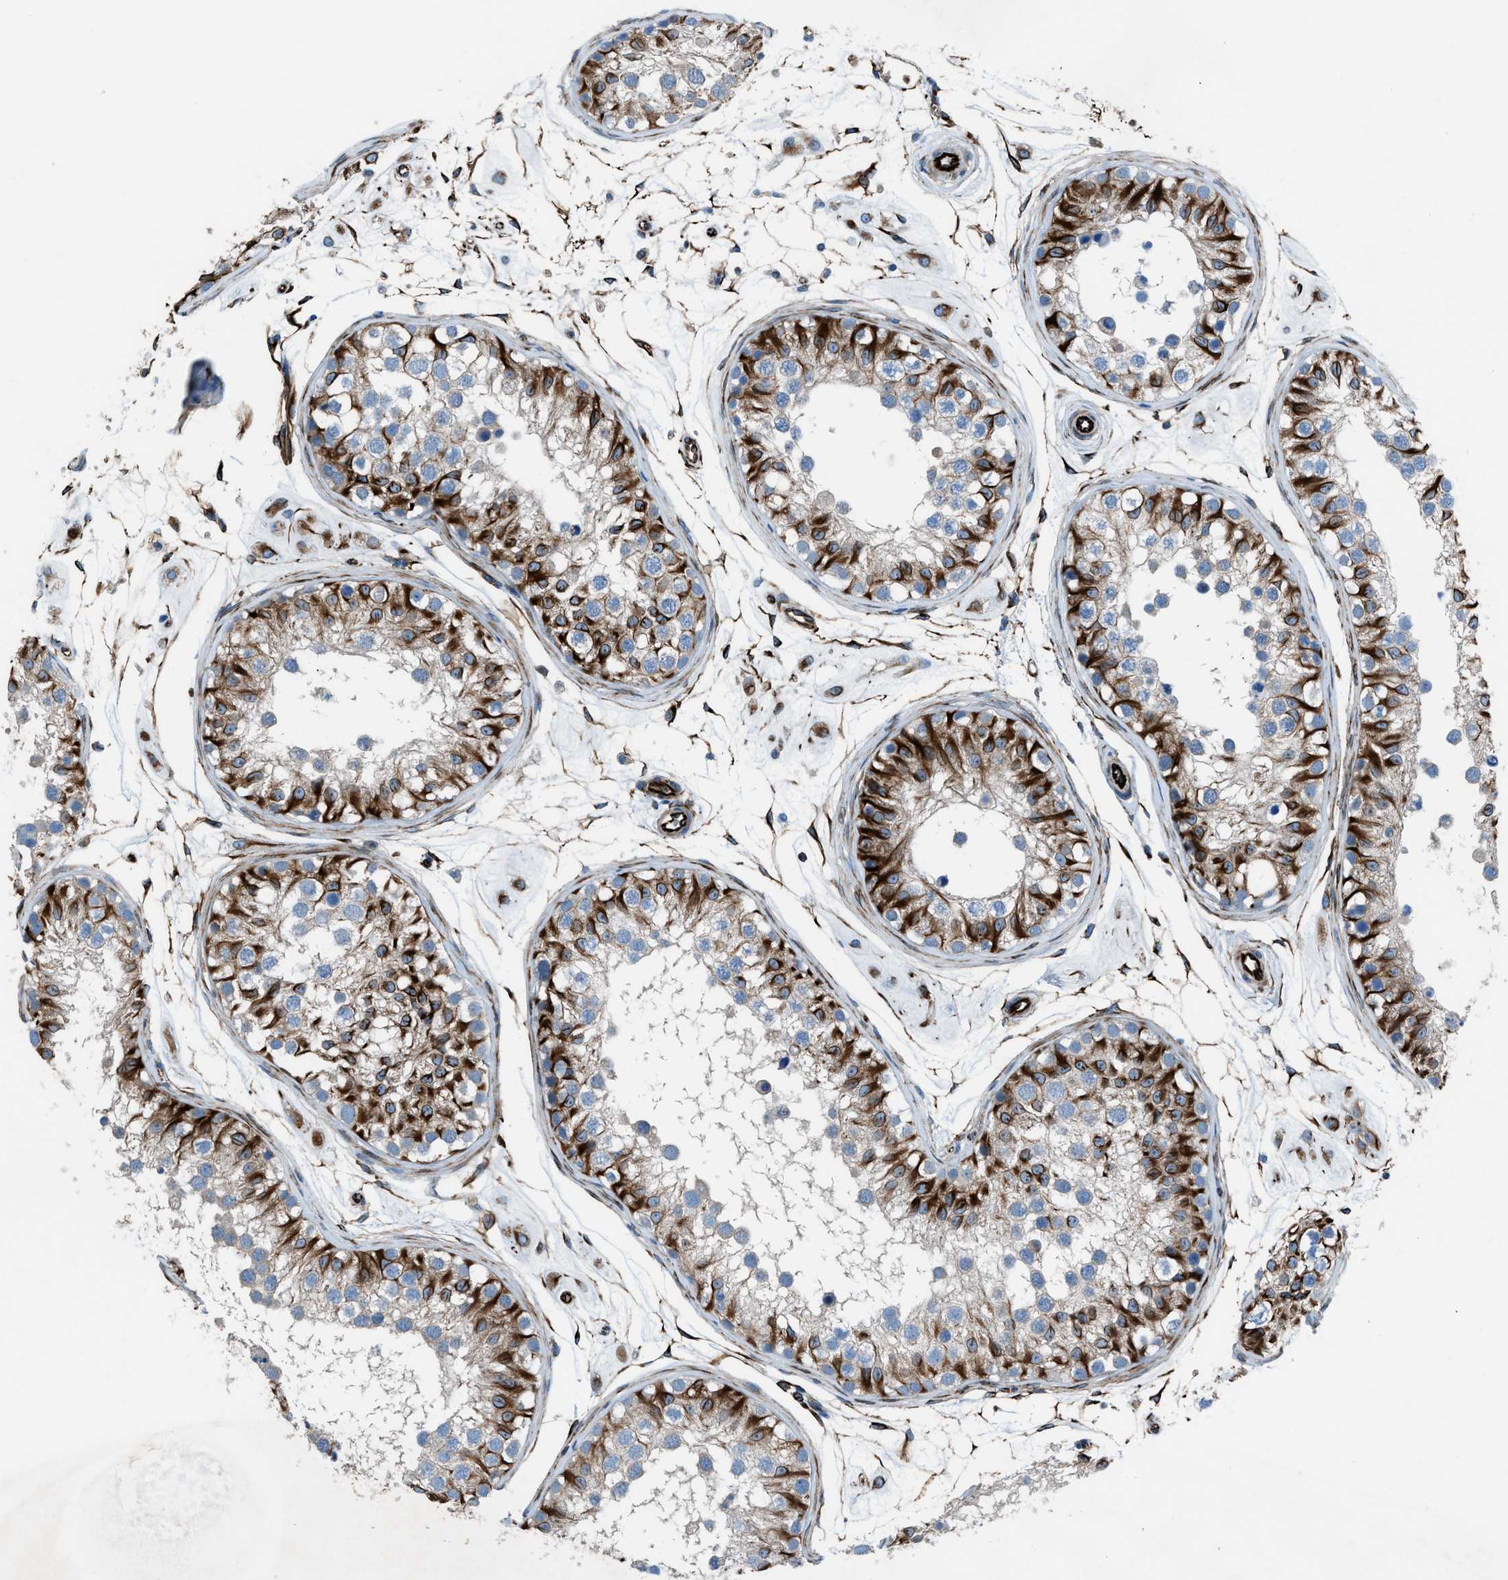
{"staining": {"intensity": "strong", "quantity": "25%-75%", "location": "cytoplasmic/membranous"}, "tissue": "testis", "cell_type": "Cells in seminiferous ducts", "image_type": "normal", "snomed": [{"axis": "morphology", "description": "Normal tissue, NOS"}, {"axis": "morphology", "description": "Adenocarcinoma, metastatic, NOS"}, {"axis": "topography", "description": "Testis"}], "caption": "Cells in seminiferous ducts exhibit high levels of strong cytoplasmic/membranous expression in approximately 25%-75% of cells in unremarkable human testis.", "gene": "CABP7", "patient": {"sex": "male", "age": 26}}